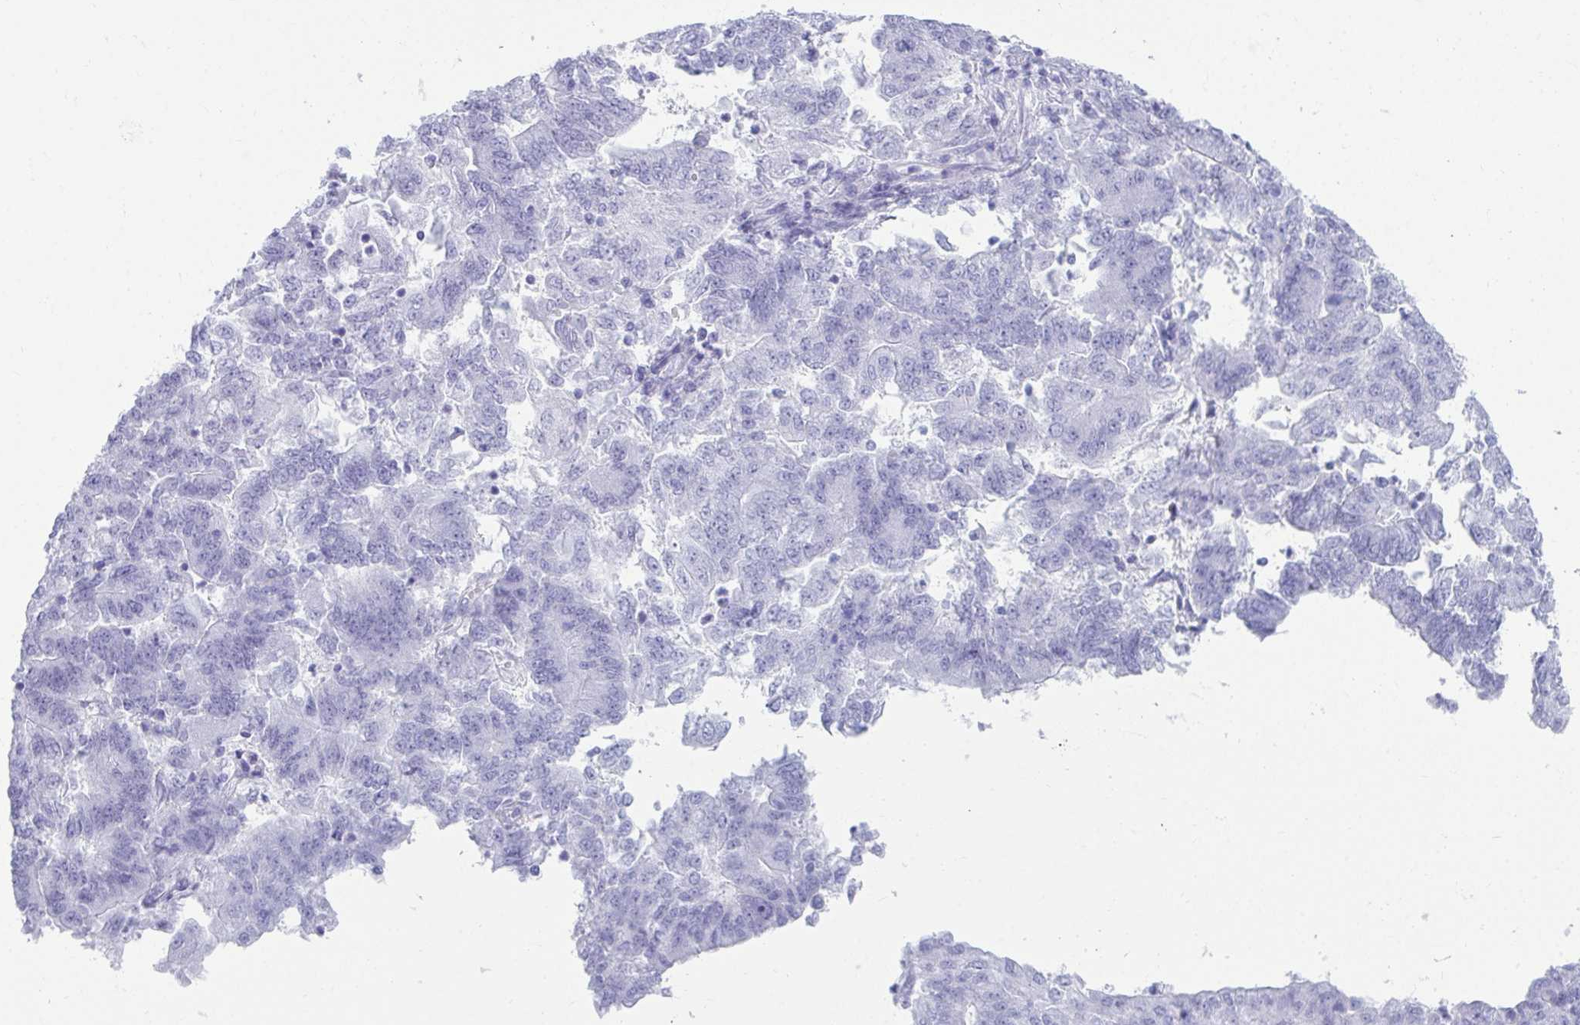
{"staining": {"intensity": "negative", "quantity": "none", "location": "none"}, "tissue": "endometrial cancer", "cell_type": "Tumor cells", "image_type": "cancer", "snomed": [{"axis": "morphology", "description": "Adenocarcinoma, NOS"}, {"axis": "topography", "description": "Endometrium"}], "caption": "The histopathology image exhibits no significant expression in tumor cells of endometrial cancer.", "gene": "CLGN", "patient": {"sex": "female", "age": 70}}